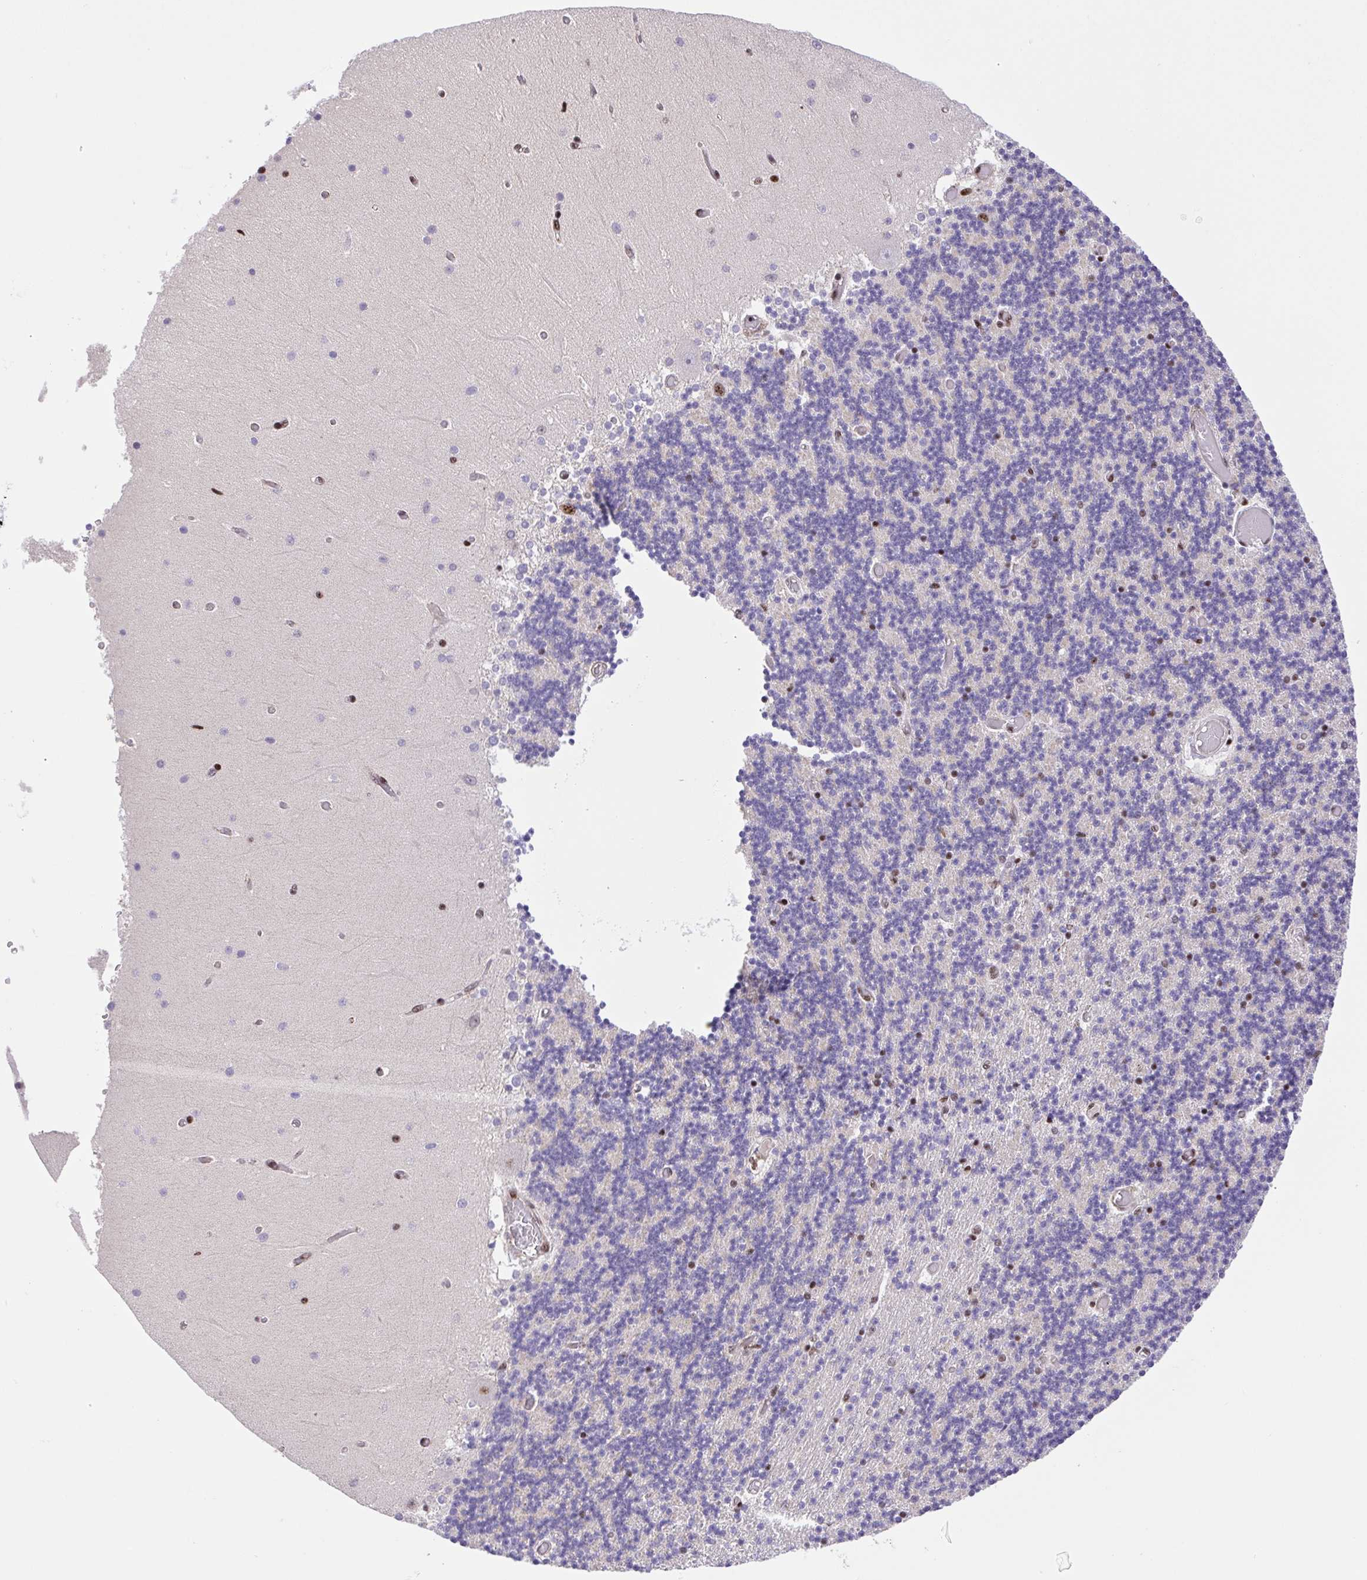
{"staining": {"intensity": "weak", "quantity": "25%-75%", "location": "nuclear"}, "tissue": "cerebellum", "cell_type": "Cells in granular layer", "image_type": "normal", "snomed": [{"axis": "morphology", "description": "Normal tissue, NOS"}, {"axis": "topography", "description": "Cerebellum"}], "caption": "The immunohistochemical stain shows weak nuclear staining in cells in granular layer of benign cerebellum. (Stains: DAB (3,3'-diaminobenzidine) in brown, nuclei in blue, Microscopy: brightfield microscopy at high magnification).", "gene": "ERG", "patient": {"sex": "female", "age": 28}}